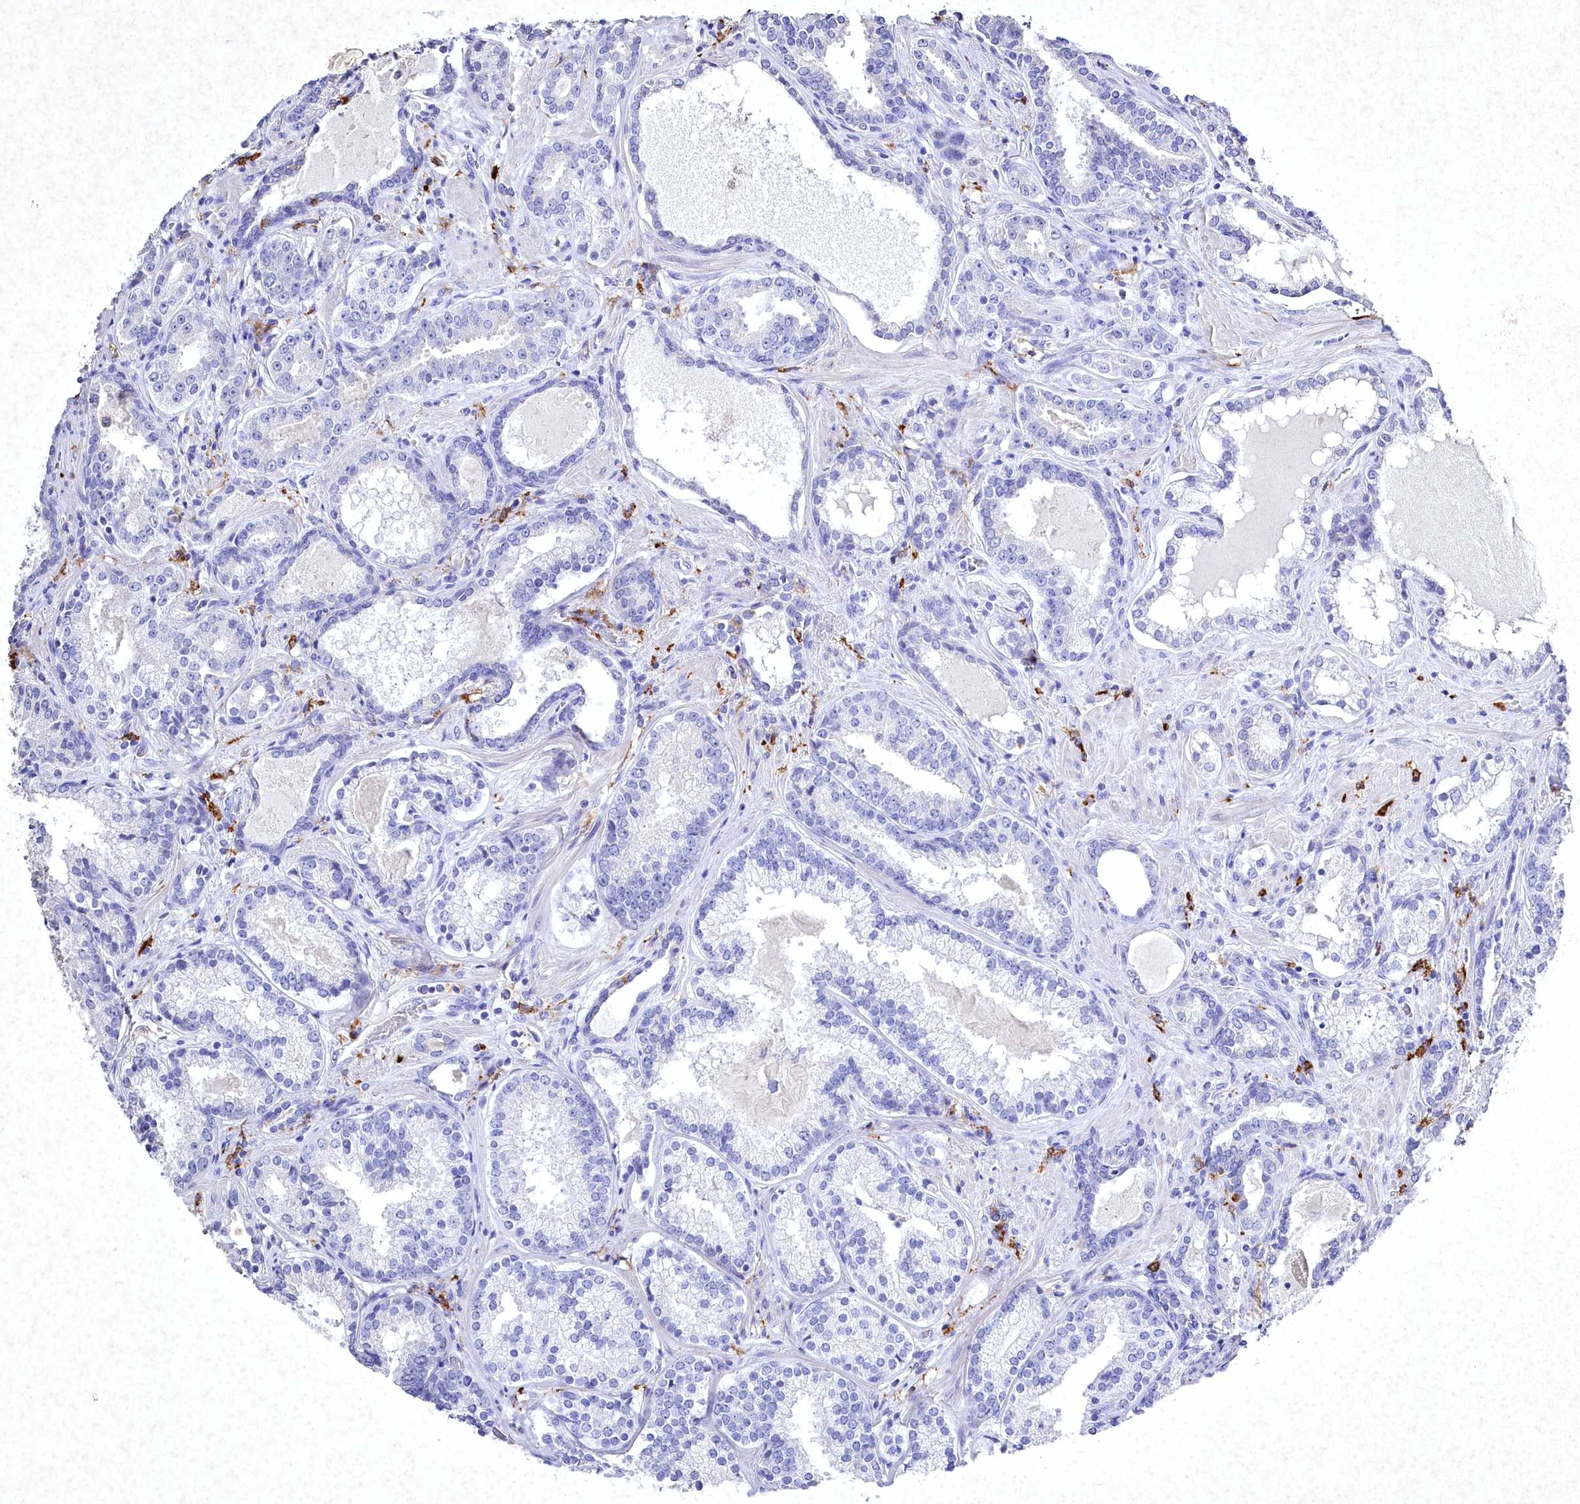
{"staining": {"intensity": "negative", "quantity": "none", "location": "none"}, "tissue": "prostate cancer", "cell_type": "Tumor cells", "image_type": "cancer", "snomed": [{"axis": "morphology", "description": "Adenocarcinoma, High grade"}, {"axis": "topography", "description": "Prostate"}], "caption": "A photomicrograph of human prostate high-grade adenocarcinoma is negative for staining in tumor cells.", "gene": "CLEC4M", "patient": {"sex": "male", "age": 58}}